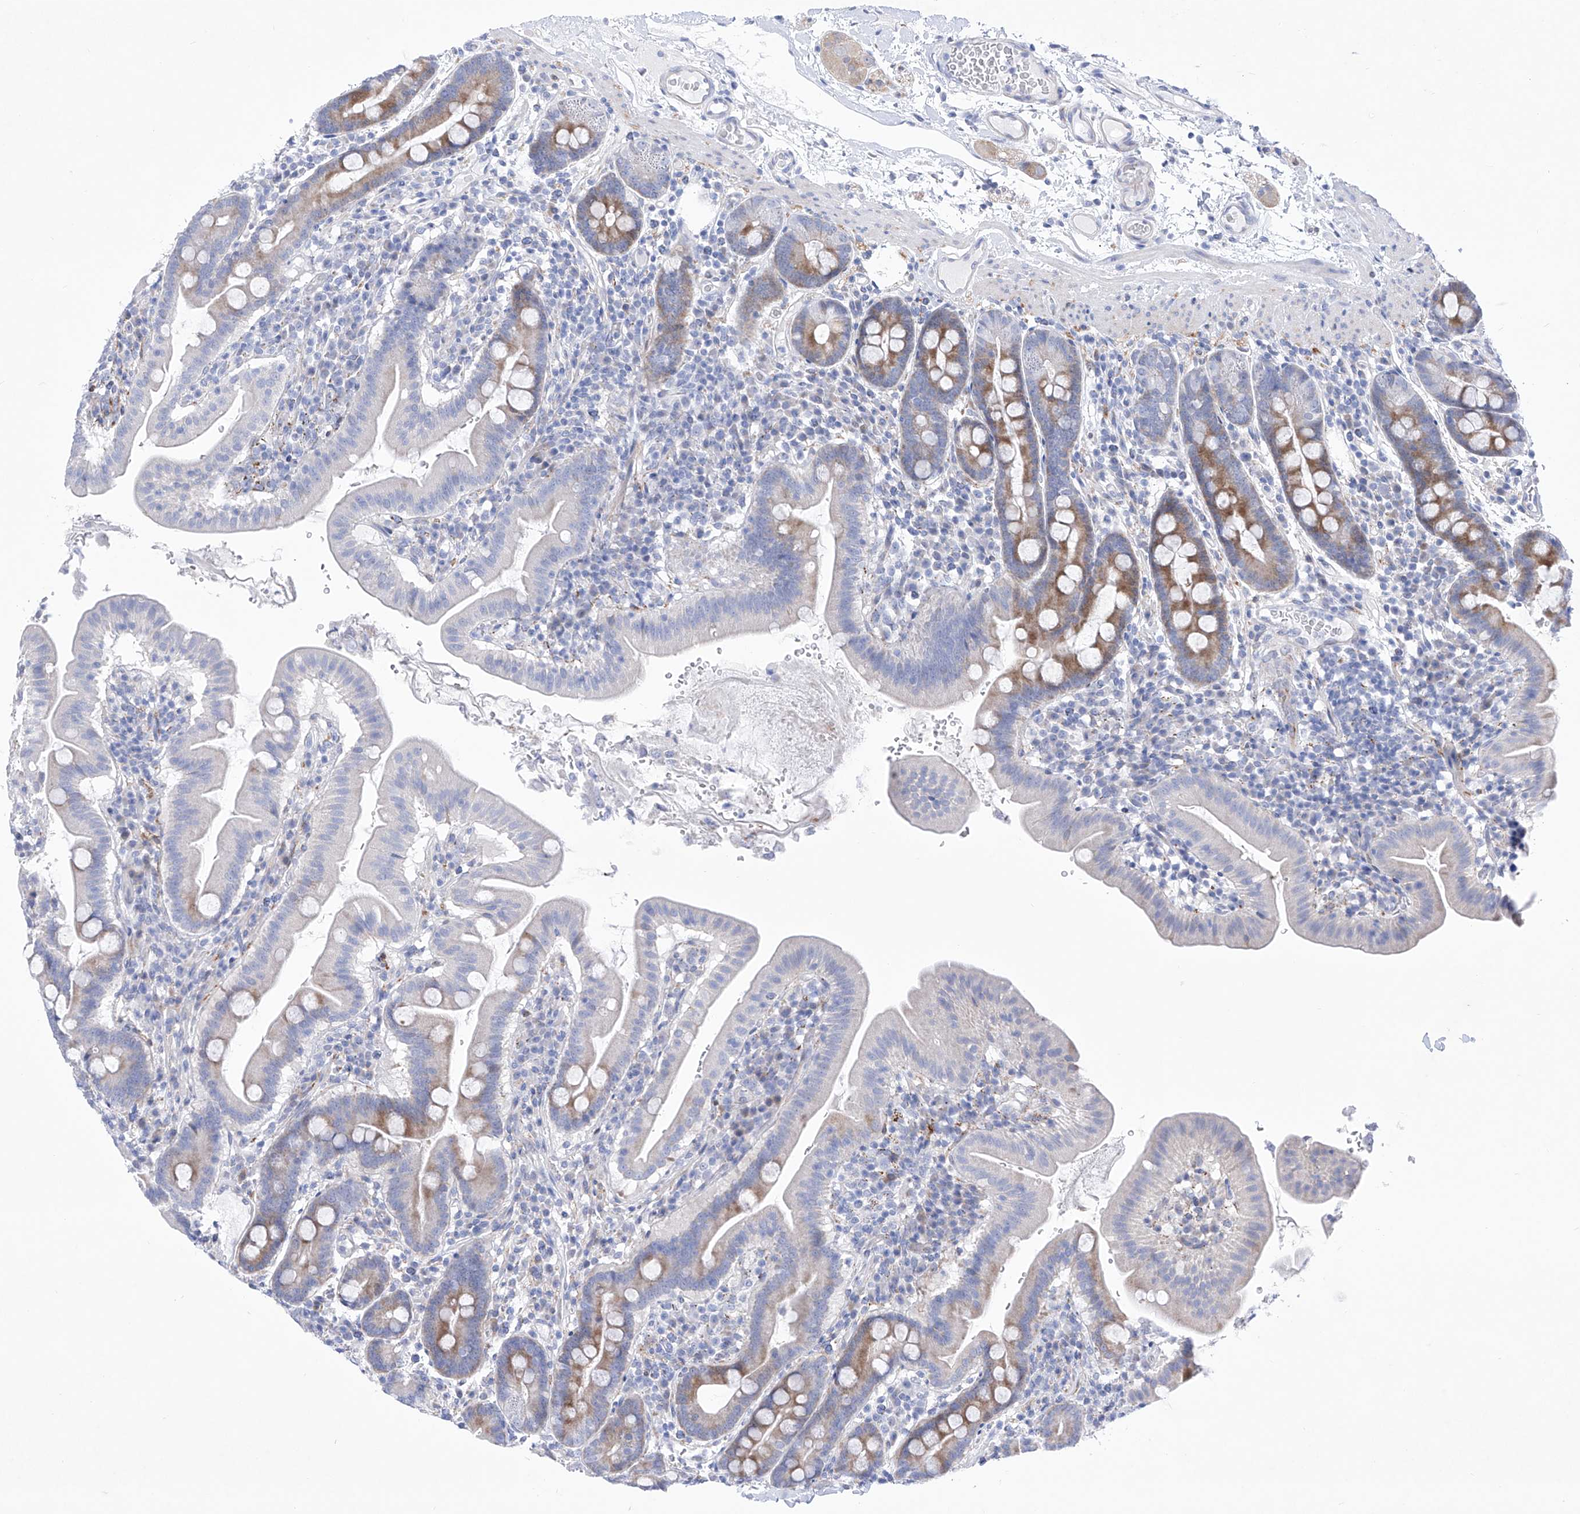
{"staining": {"intensity": "moderate", "quantity": "<25%", "location": "cytoplasmic/membranous"}, "tissue": "duodenum", "cell_type": "Glandular cells", "image_type": "normal", "snomed": [{"axis": "morphology", "description": "Normal tissue, NOS"}, {"axis": "morphology", "description": "Adenocarcinoma, NOS"}, {"axis": "topography", "description": "Pancreas"}, {"axis": "topography", "description": "Duodenum"}], "caption": "Immunohistochemical staining of normal human duodenum exhibits moderate cytoplasmic/membranous protein expression in about <25% of glandular cells. The staining is performed using DAB (3,3'-diaminobenzidine) brown chromogen to label protein expression. The nuclei are counter-stained blue using hematoxylin.", "gene": "C1orf87", "patient": {"sex": "male", "age": 50}}